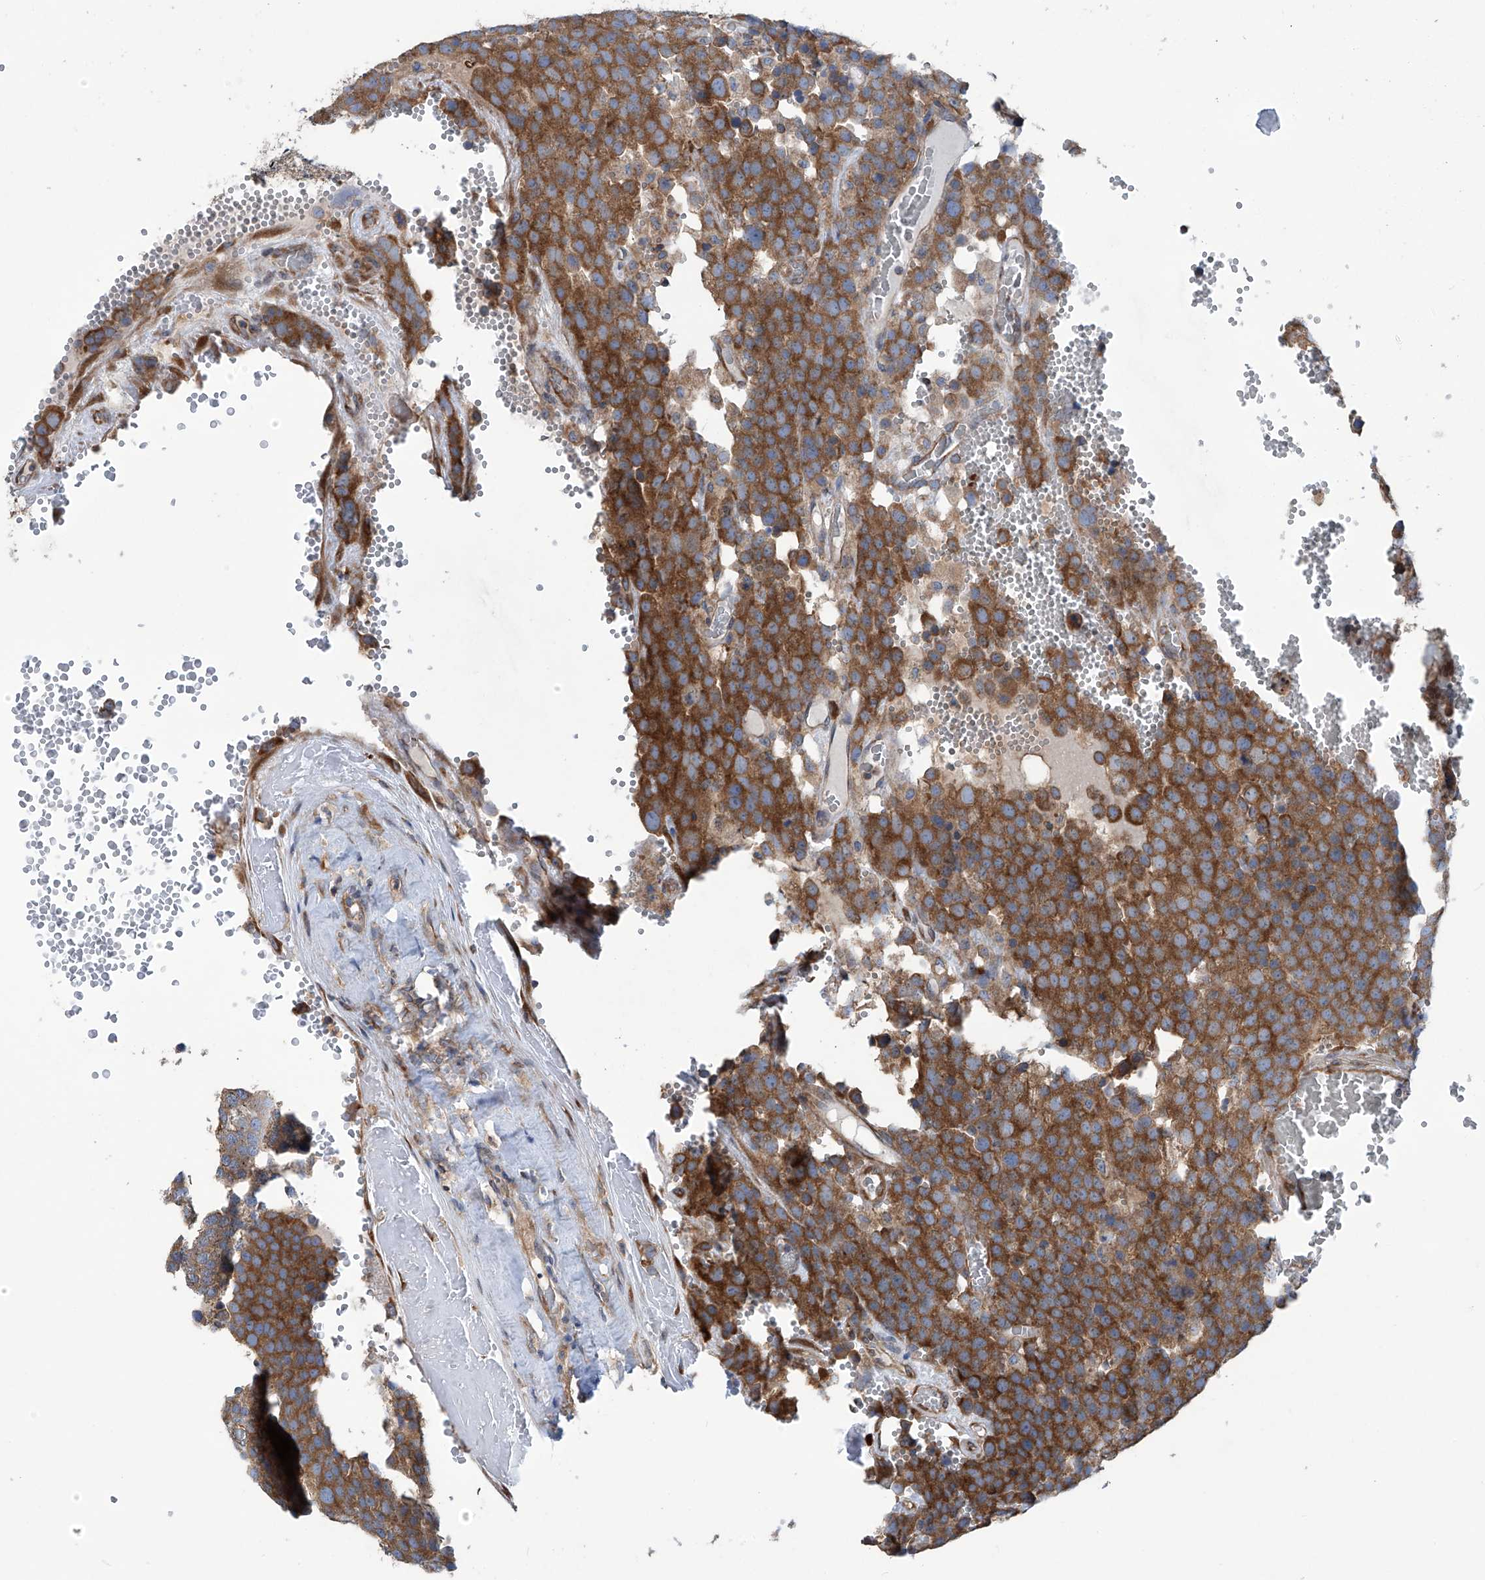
{"staining": {"intensity": "strong", "quantity": ">75%", "location": "cytoplasmic/membranous"}, "tissue": "testis cancer", "cell_type": "Tumor cells", "image_type": "cancer", "snomed": [{"axis": "morphology", "description": "Seminoma, NOS"}, {"axis": "topography", "description": "Testis"}], "caption": "The photomicrograph demonstrates immunohistochemical staining of testis cancer (seminoma). There is strong cytoplasmic/membranous expression is identified in about >75% of tumor cells. Nuclei are stained in blue.", "gene": "SENP2", "patient": {"sex": "male", "age": 71}}